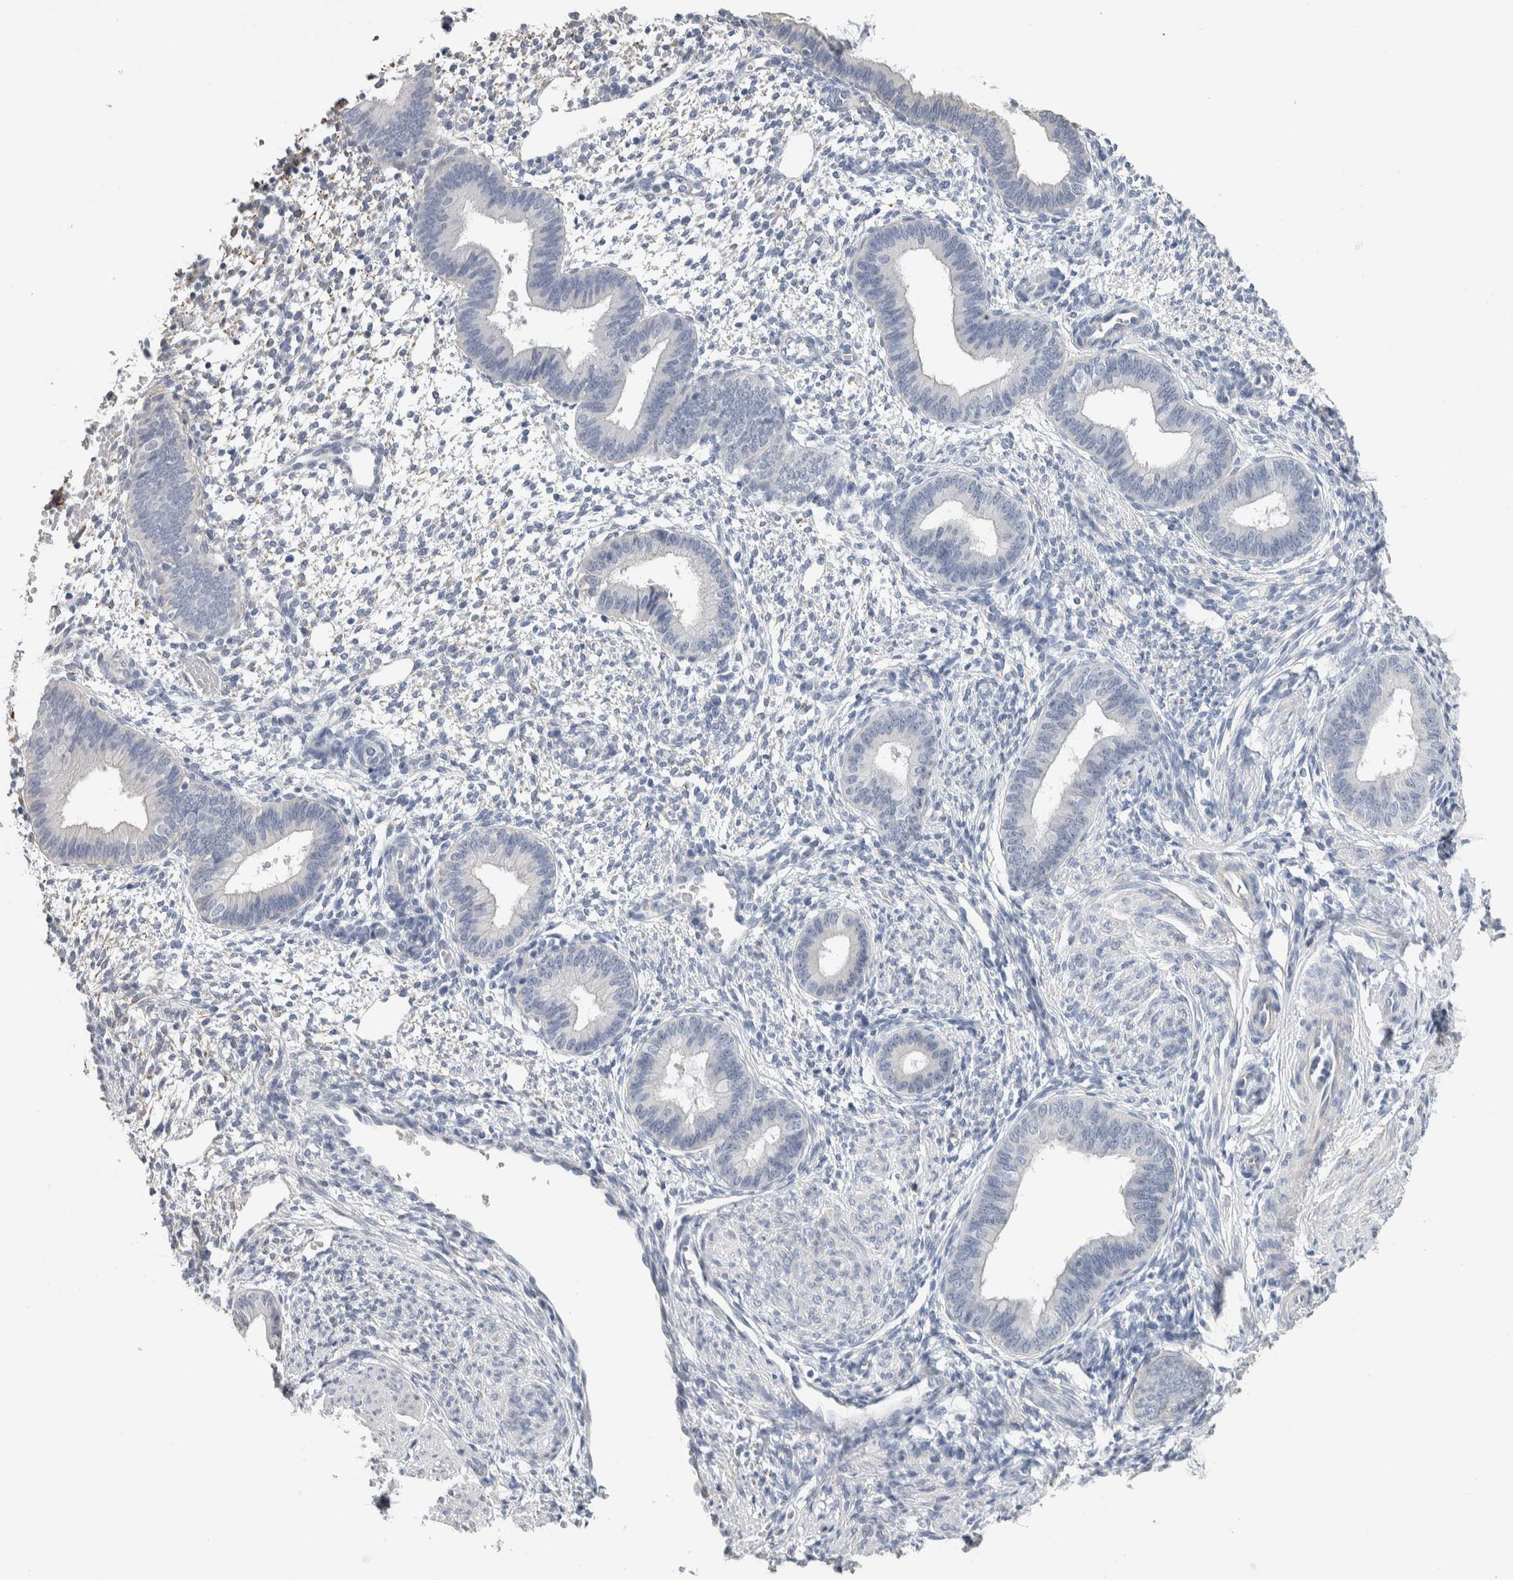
{"staining": {"intensity": "negative", "quantity": "none", "location": "none"}, "tissue": "endometrium", "cell_type": "Cells in endometrial stroma", "image_type": "normal", "snomed": [{"axis": "morphology", "description": "Normal tissue, NOS"}, {"axis": "topography", "description": "Endometrium"}], "caption": "High power microscopy histopathology image of an IHC micrograph of unremarkable endometrium, revealing no significant staining in cells in endometrial stroma. (Immunohistochemistry, brightfield microscopy, high magnification).", "gene": "NEFM", "patient": {"sex": "female", "age": 46}}